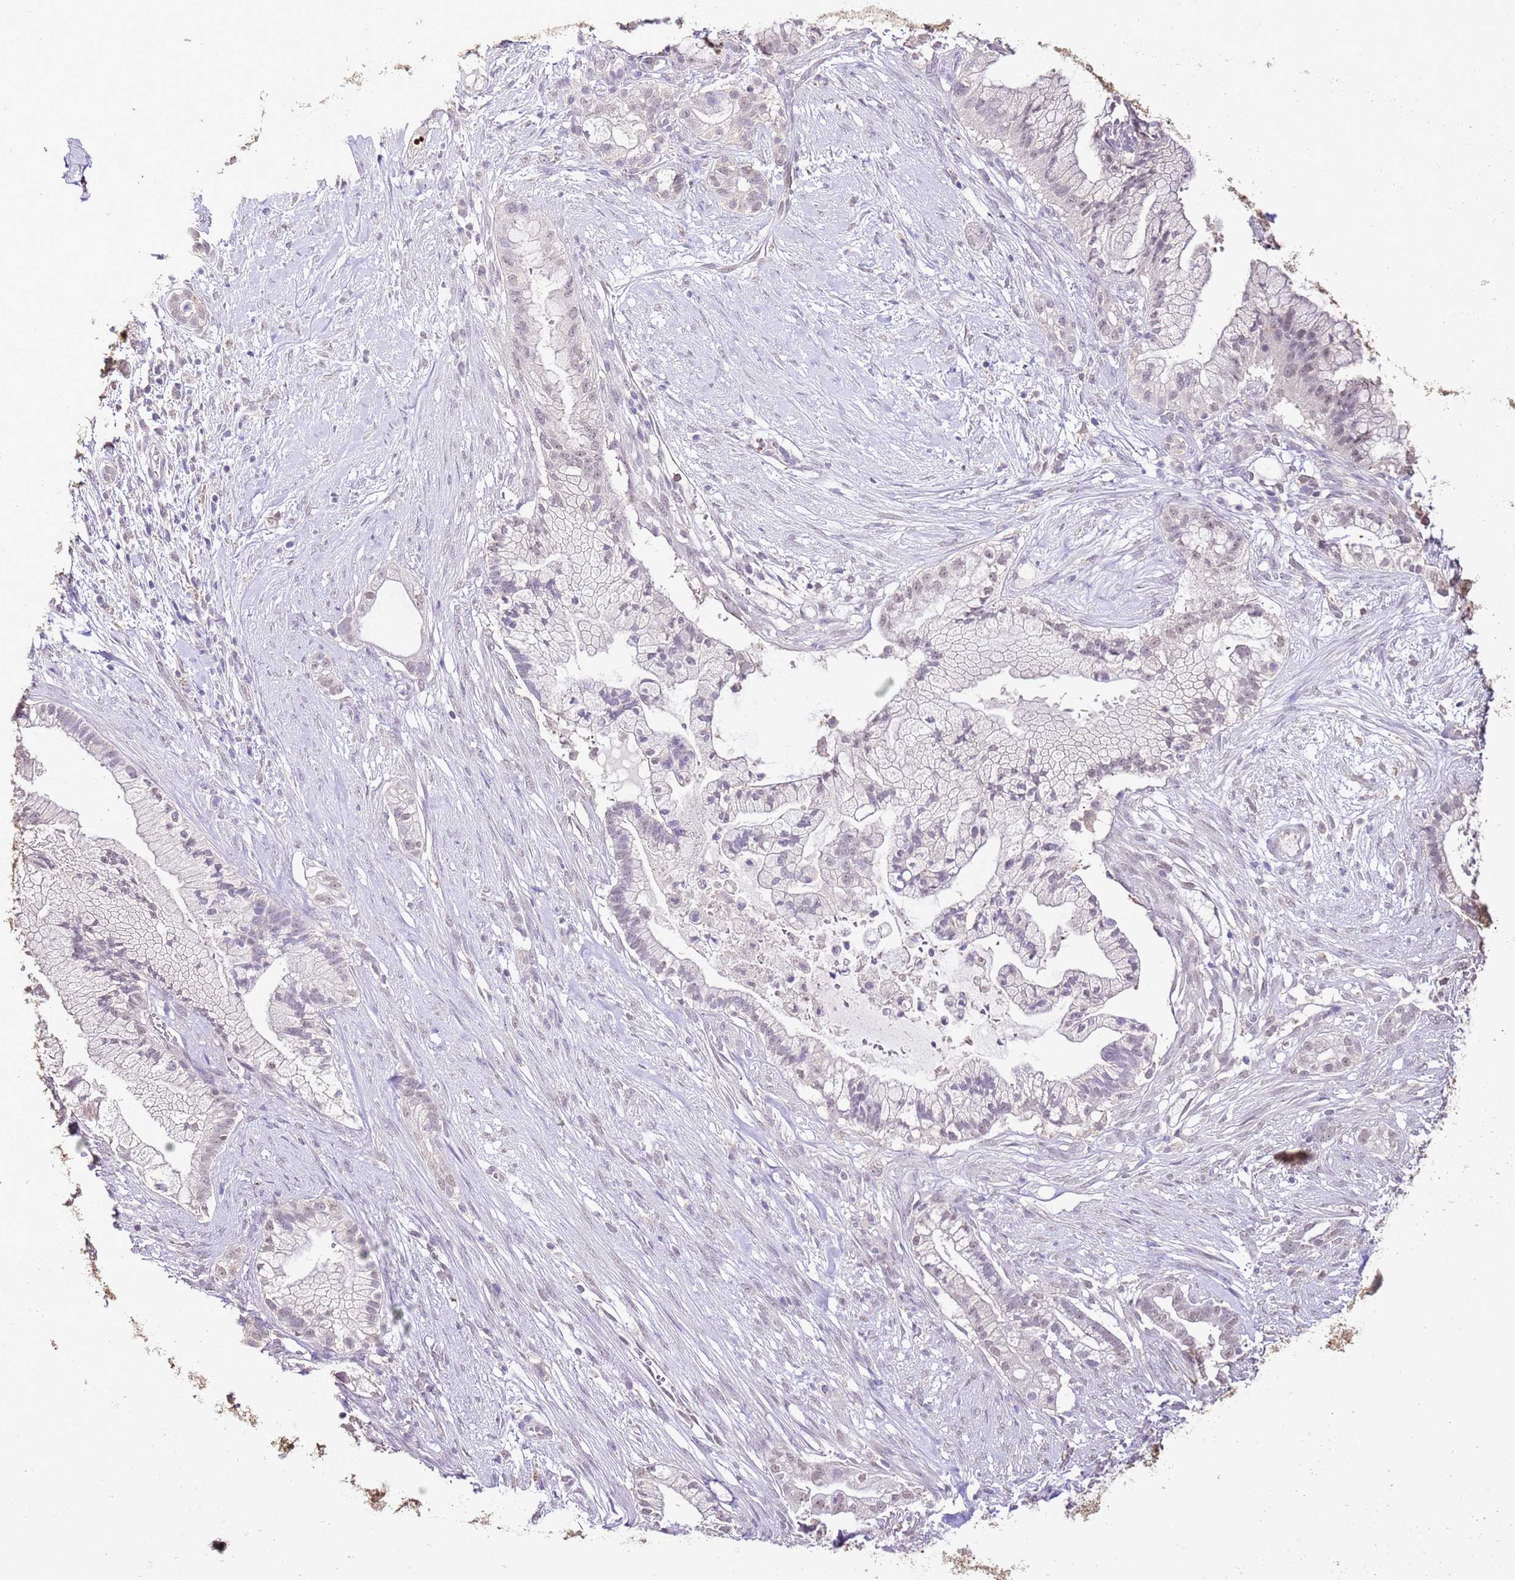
{"staining": {"intensity": "weak", "quantity": "25%-75%", "location": "nuclear"}, "tissue": "pancreatic cancer", "cell_type": "Tumor cells", "image_type": "cancer", "snomed": [{"axis": "morphology", "description": "Adenocarcinoma, NOS"}, {"axis": "topography", "description": "Pancreas"}], "caption": "Tumor cells reveal weak nuclear staining in about 25%-75% of cells in pancreatic cancer (adenocarcinoma).", "gene": "IZUMO4", "patient": {"sex": "male", "age": 44}}